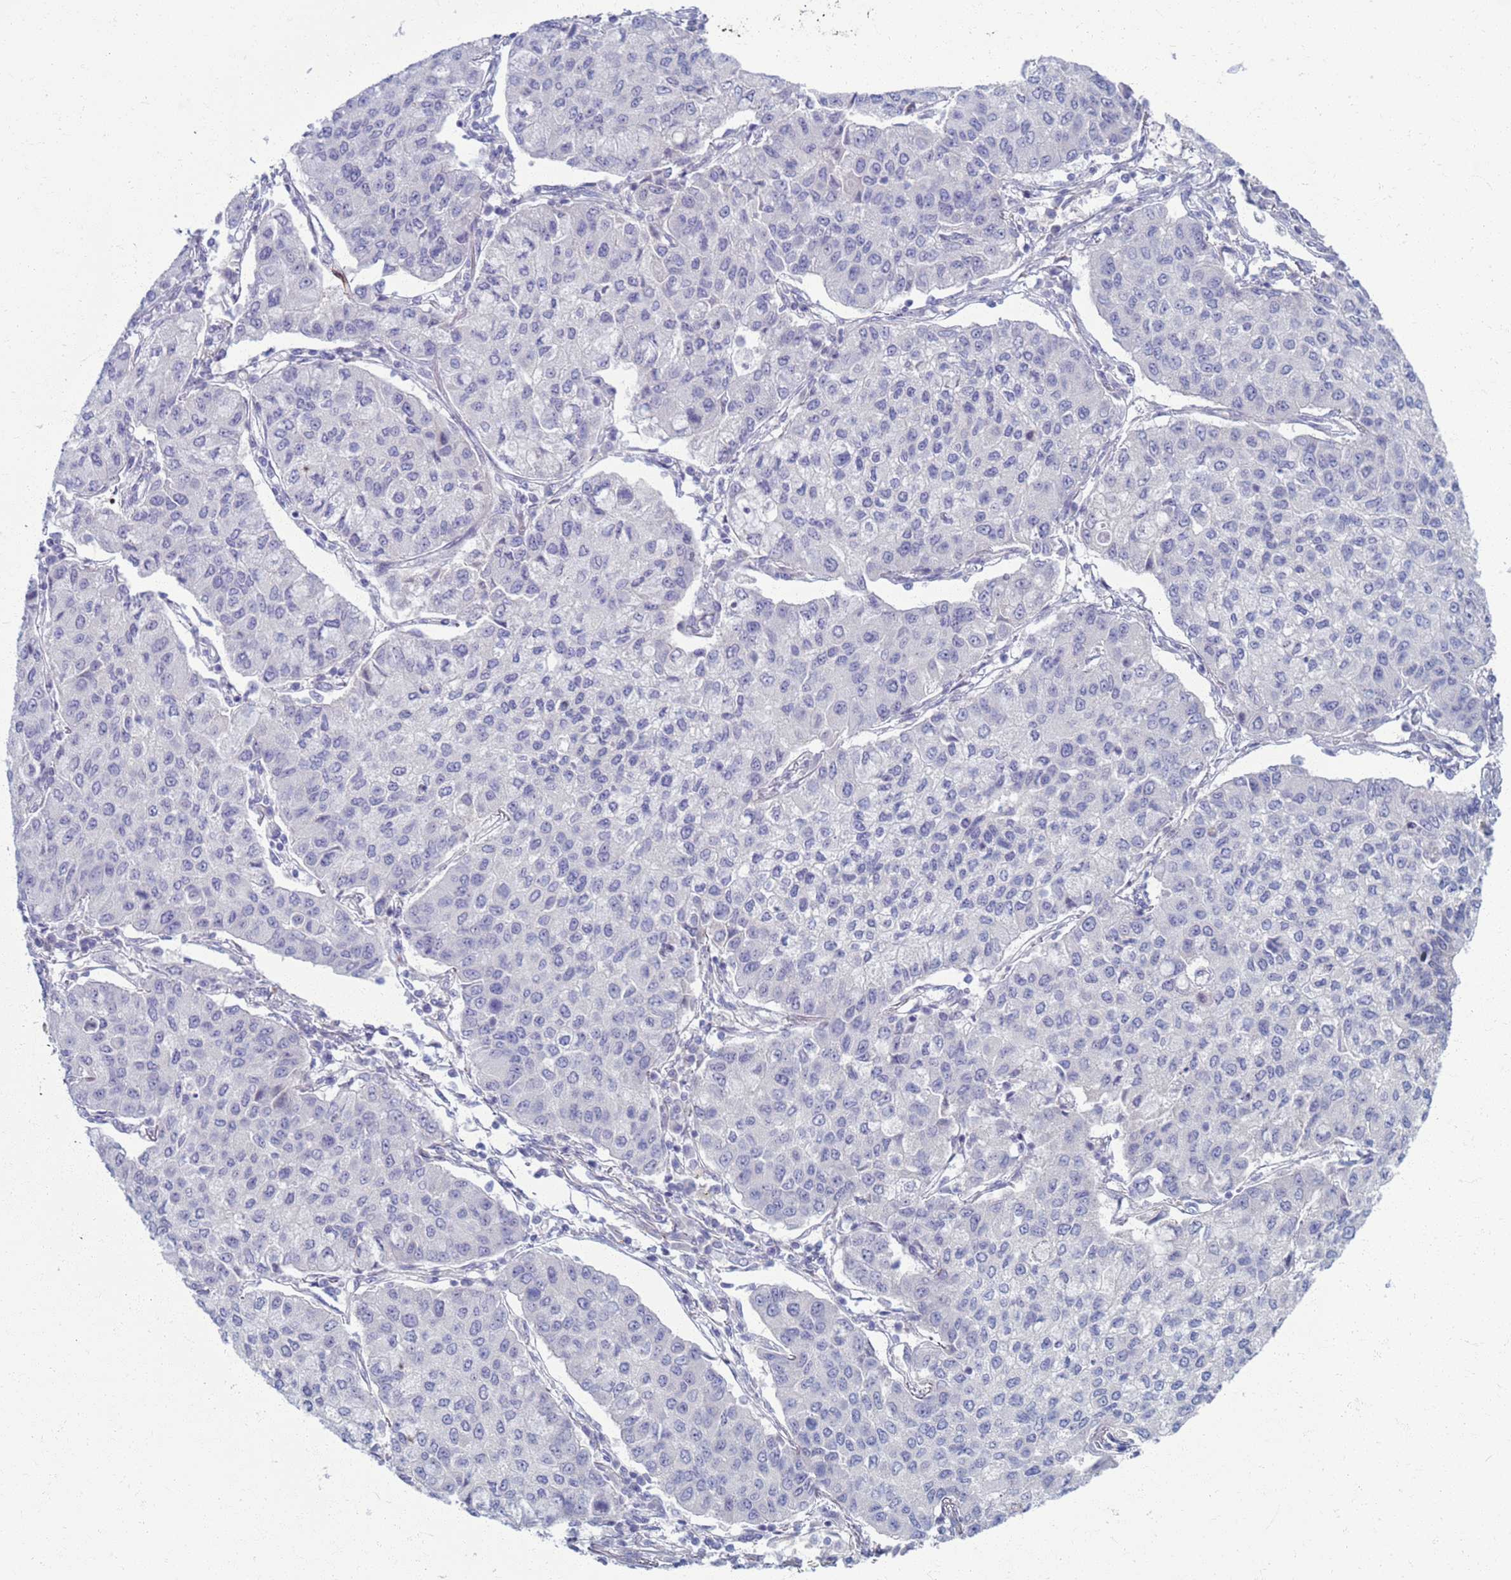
{"staining": {"intensity": "negative", "quantity": "none", "location": "none"}, "tissue": "lung cancer", "cell_type": "Tumor cells", "image_type": "cancer", "snomed": [{"axis": "morphology", "description": "Squamous cell carcinoma, NOS"}, {"axis": "topography", "description": "Lung"}], "caption": "Squamous cell carcinoma (lung) was stained to show a protein in brown. There is no significant positivity in tumor cells.", "gene": "CLCA2", "patient": {"sex": "male", "age": 74}}